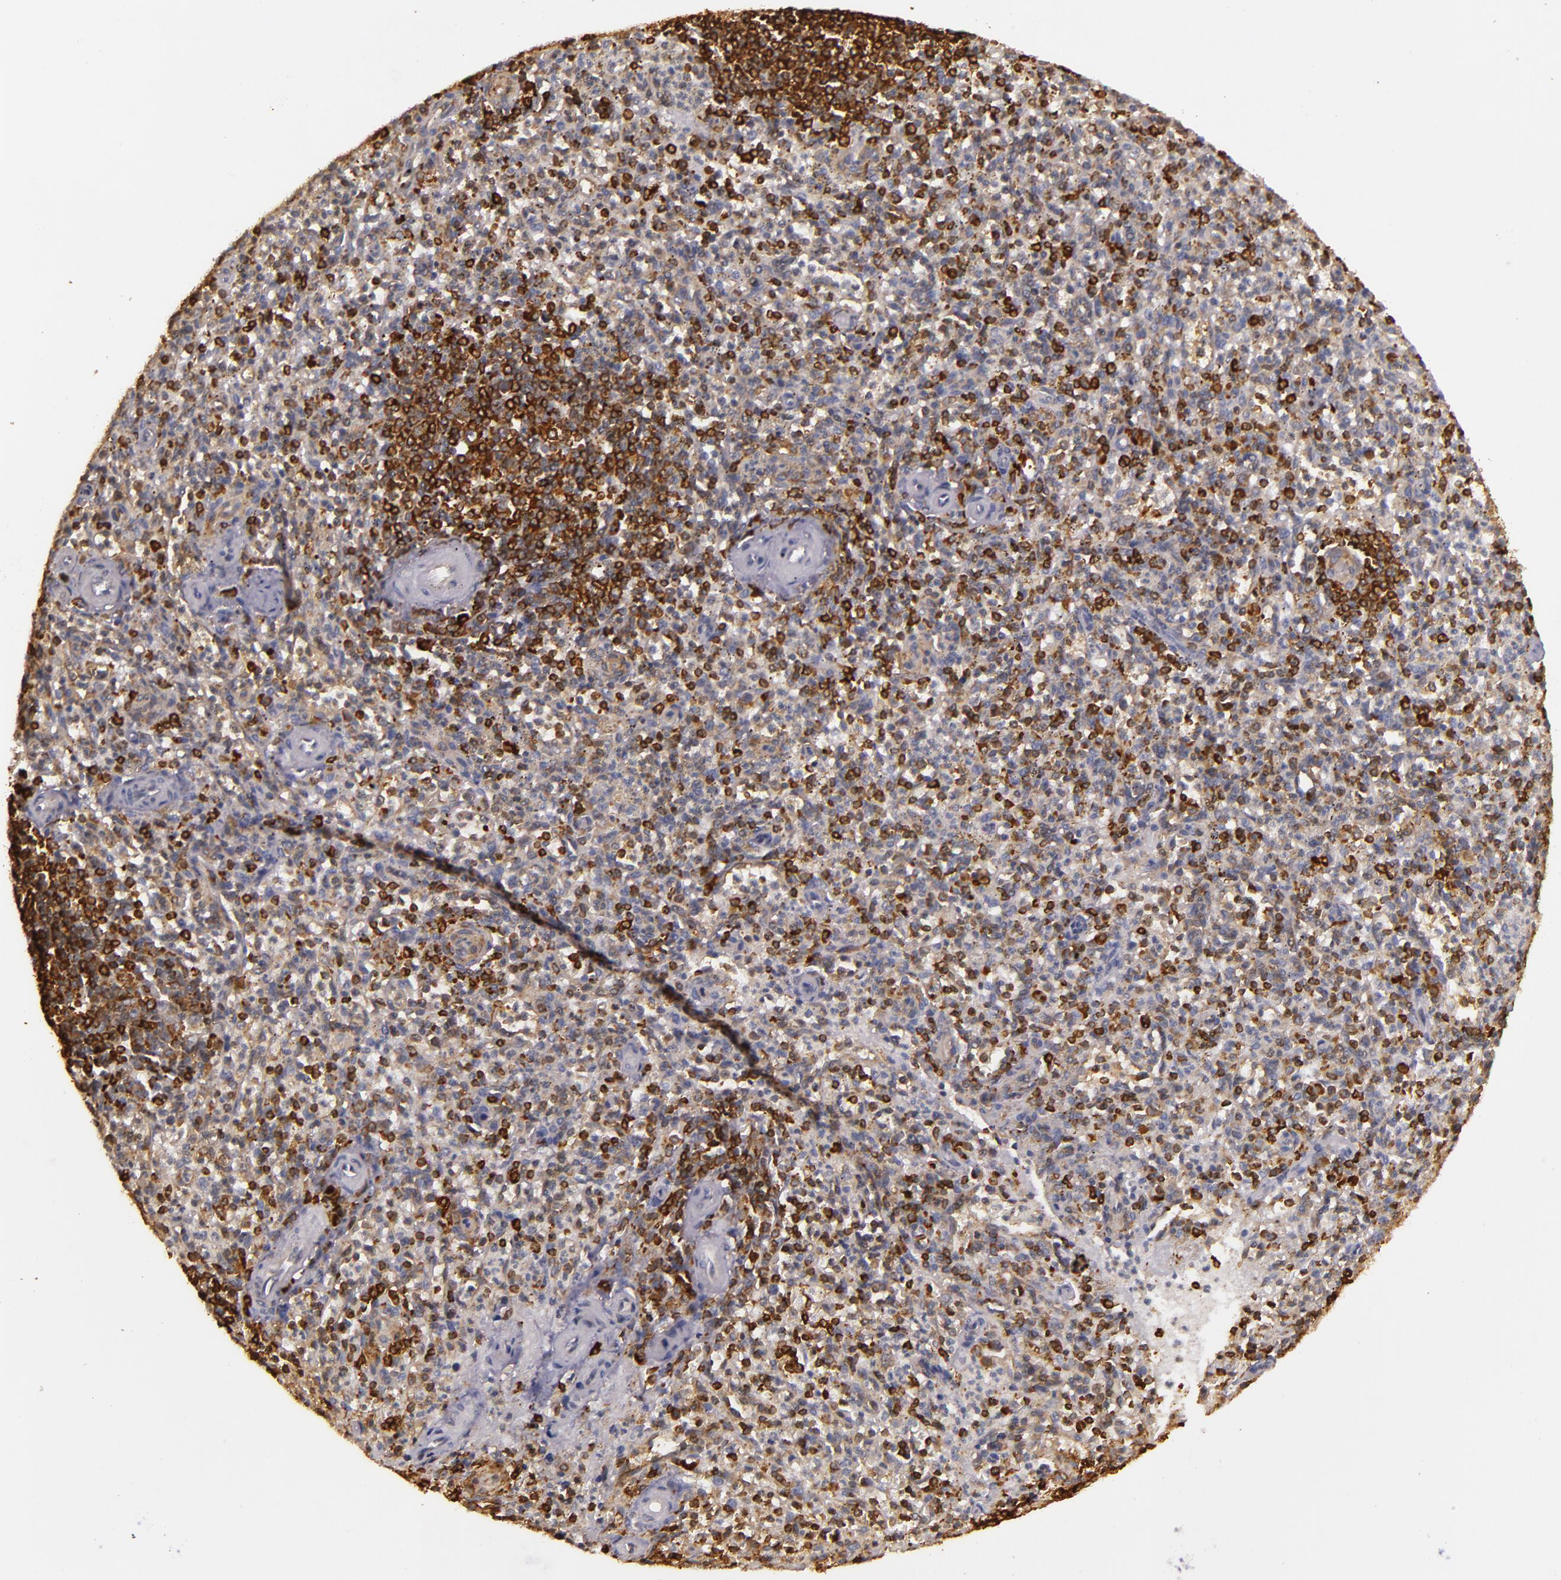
{"staining": {"intensity": "strong", "quantity": "25%-75%", "location": "cytoplasmic/membranous"}, "tissue": "spleen", "cell_type": "Cells in red pulp", "image_type": "normal", "snomed": [{"axis": "morphology", "description": "Normal tissue, NOS"}, {"axis": "topography", "description": "Spleen"}], "caption": "An immunohistochemistry micrograph of unremarkable tissue is shown. Protein staining in brown highlights strong cytoplasmic/membranous positivity in spleen within cells in red pulp.", "gene": "SLC9A3R1", "patient": {"sex": "male", "age": 72}}